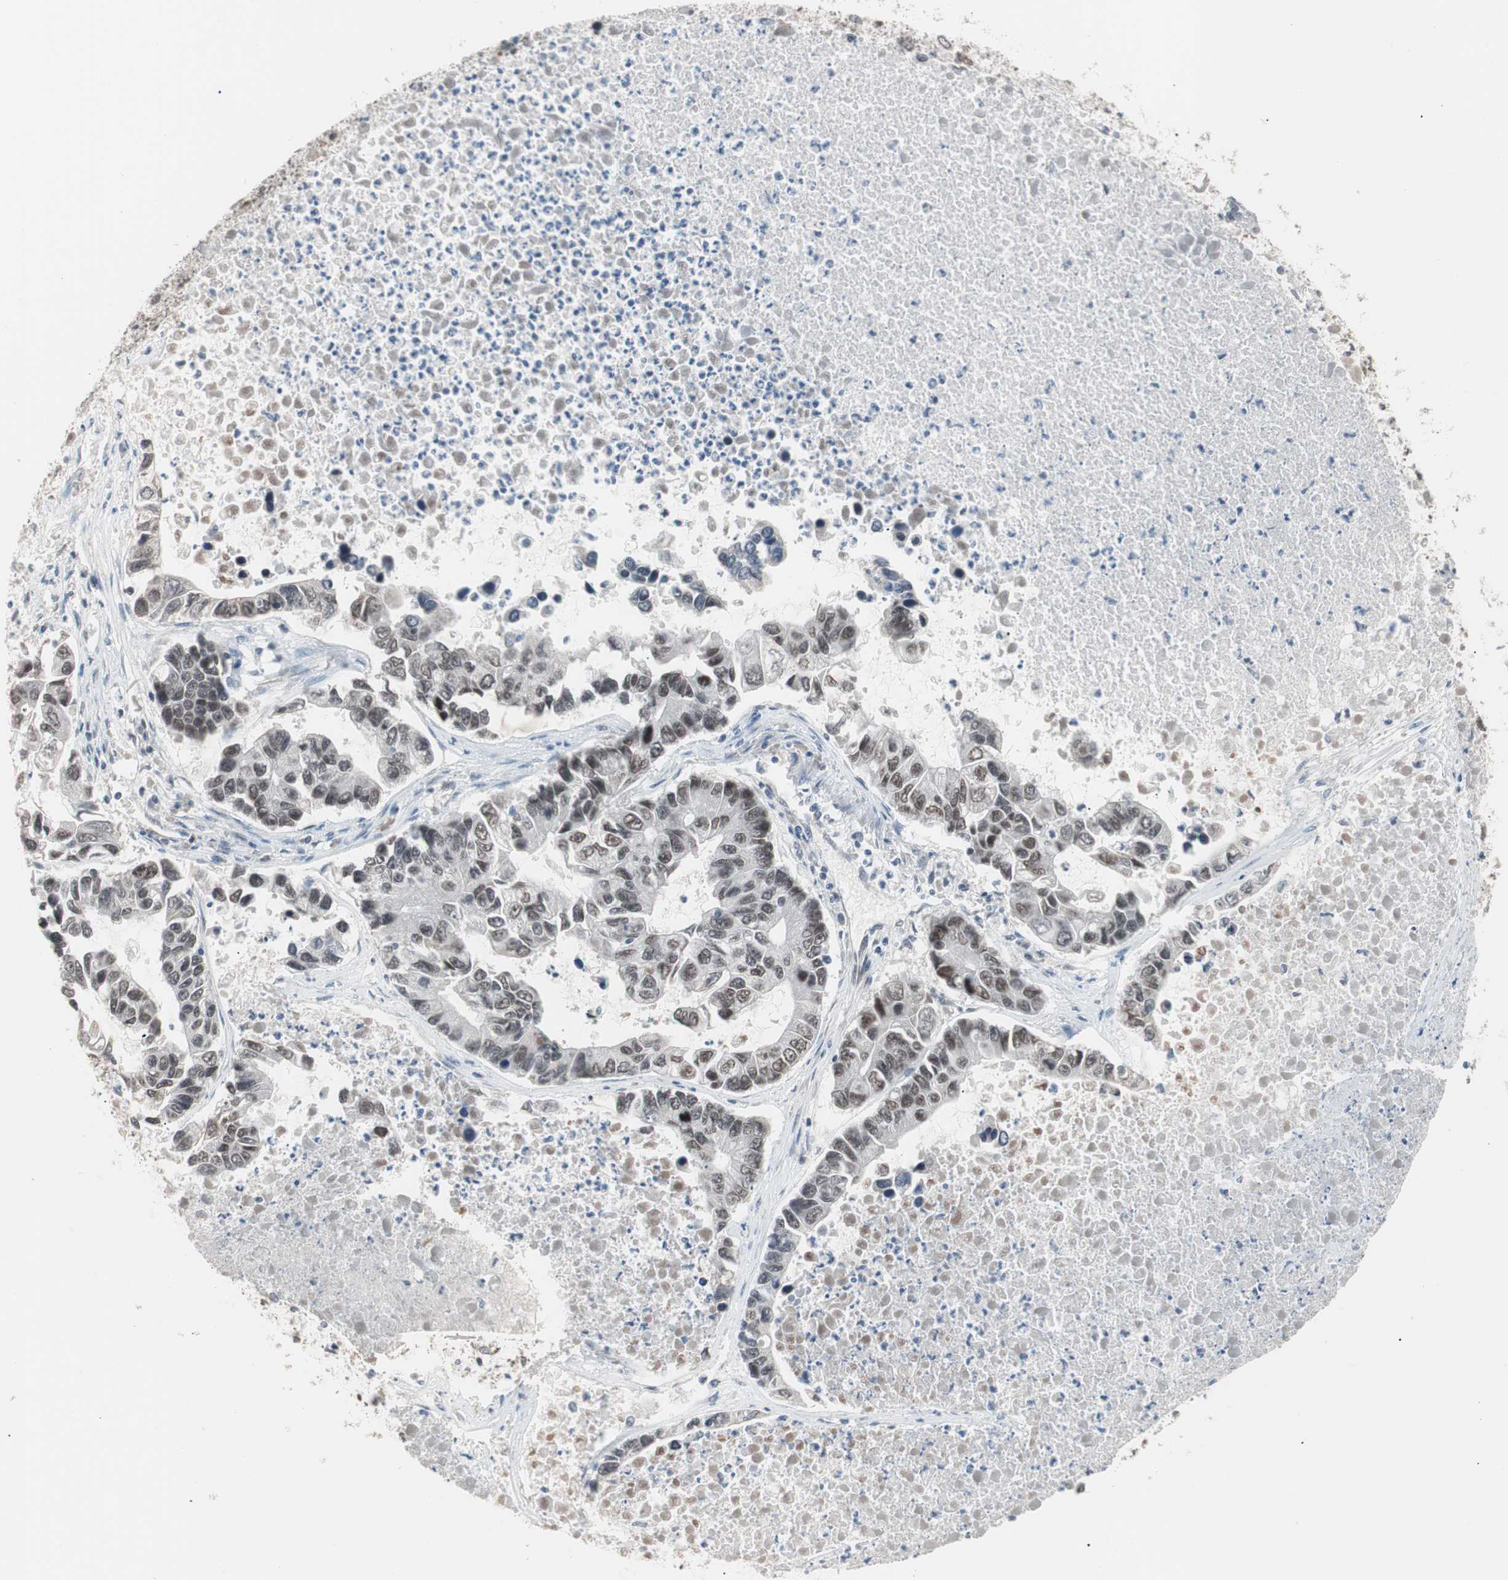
{"staining": {"intensity": "moderate", "quantity": ">75%", "location": "nuclear"}, "tissue": "lung cancer", "cell_type": "Tumor cells", "image_type": "cancer", "snomed": [{"axis": "morphology", "description": "Adenocarcinoma, NOS"}, {"axis": "topography", "description": "Lung"}], "caption": "Immunohistochemical staining of human lung cancer (adenocarcinoma) displays medium levels of moderate nuclear positivity in about >75% of tumor cells. (DAB IHC with brightfield microscopy, high magnification).", "gene": "LIG3", "patient": {"sex": "female", "age": 51}}